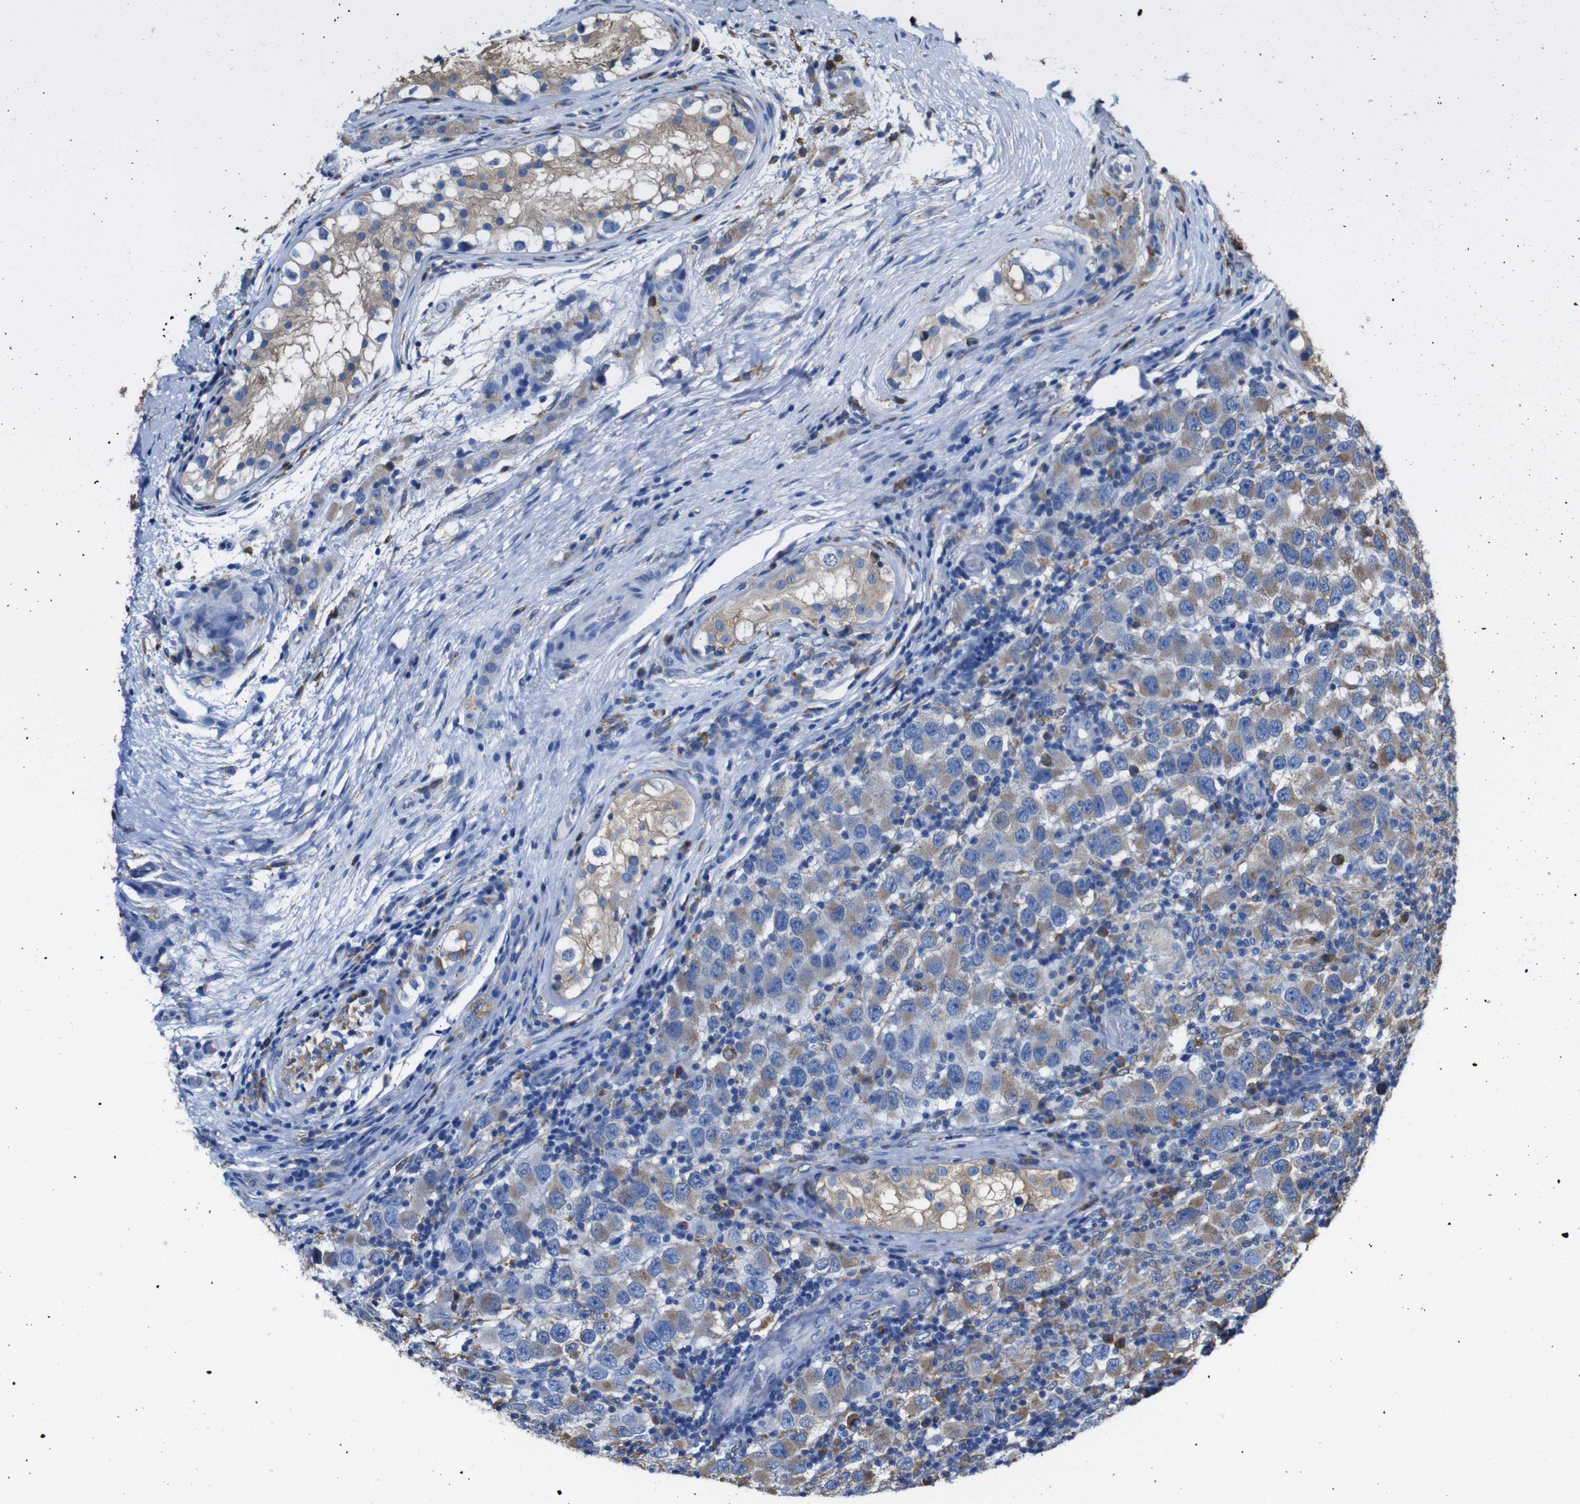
{"staining": {"intensity": "moderate", "quantity": "<25%", "location": "cytoplasmic/membranous"}, "tissue": "testis cancer", "cell_type": "Tumor cells", "image_type": "cancer", "snomed": [{"axis": "morphology", "description": "Carcinoma, Embryonal, NOS"}, {"axis": "topography", "description": "Testis"}], "caption": "Immunohistochemistry (IHC) (DAB) staining of testis cancer reveals moderate cytoplasmic/membranous protein staining in approximately <25% of tumor cells. (Stains: DAB in brown, nuclei in blue, Microscopy: brightfield microscopy at high magnification).", "gene": "PPIB", "patient": {"sex": "male", "age": 21}}